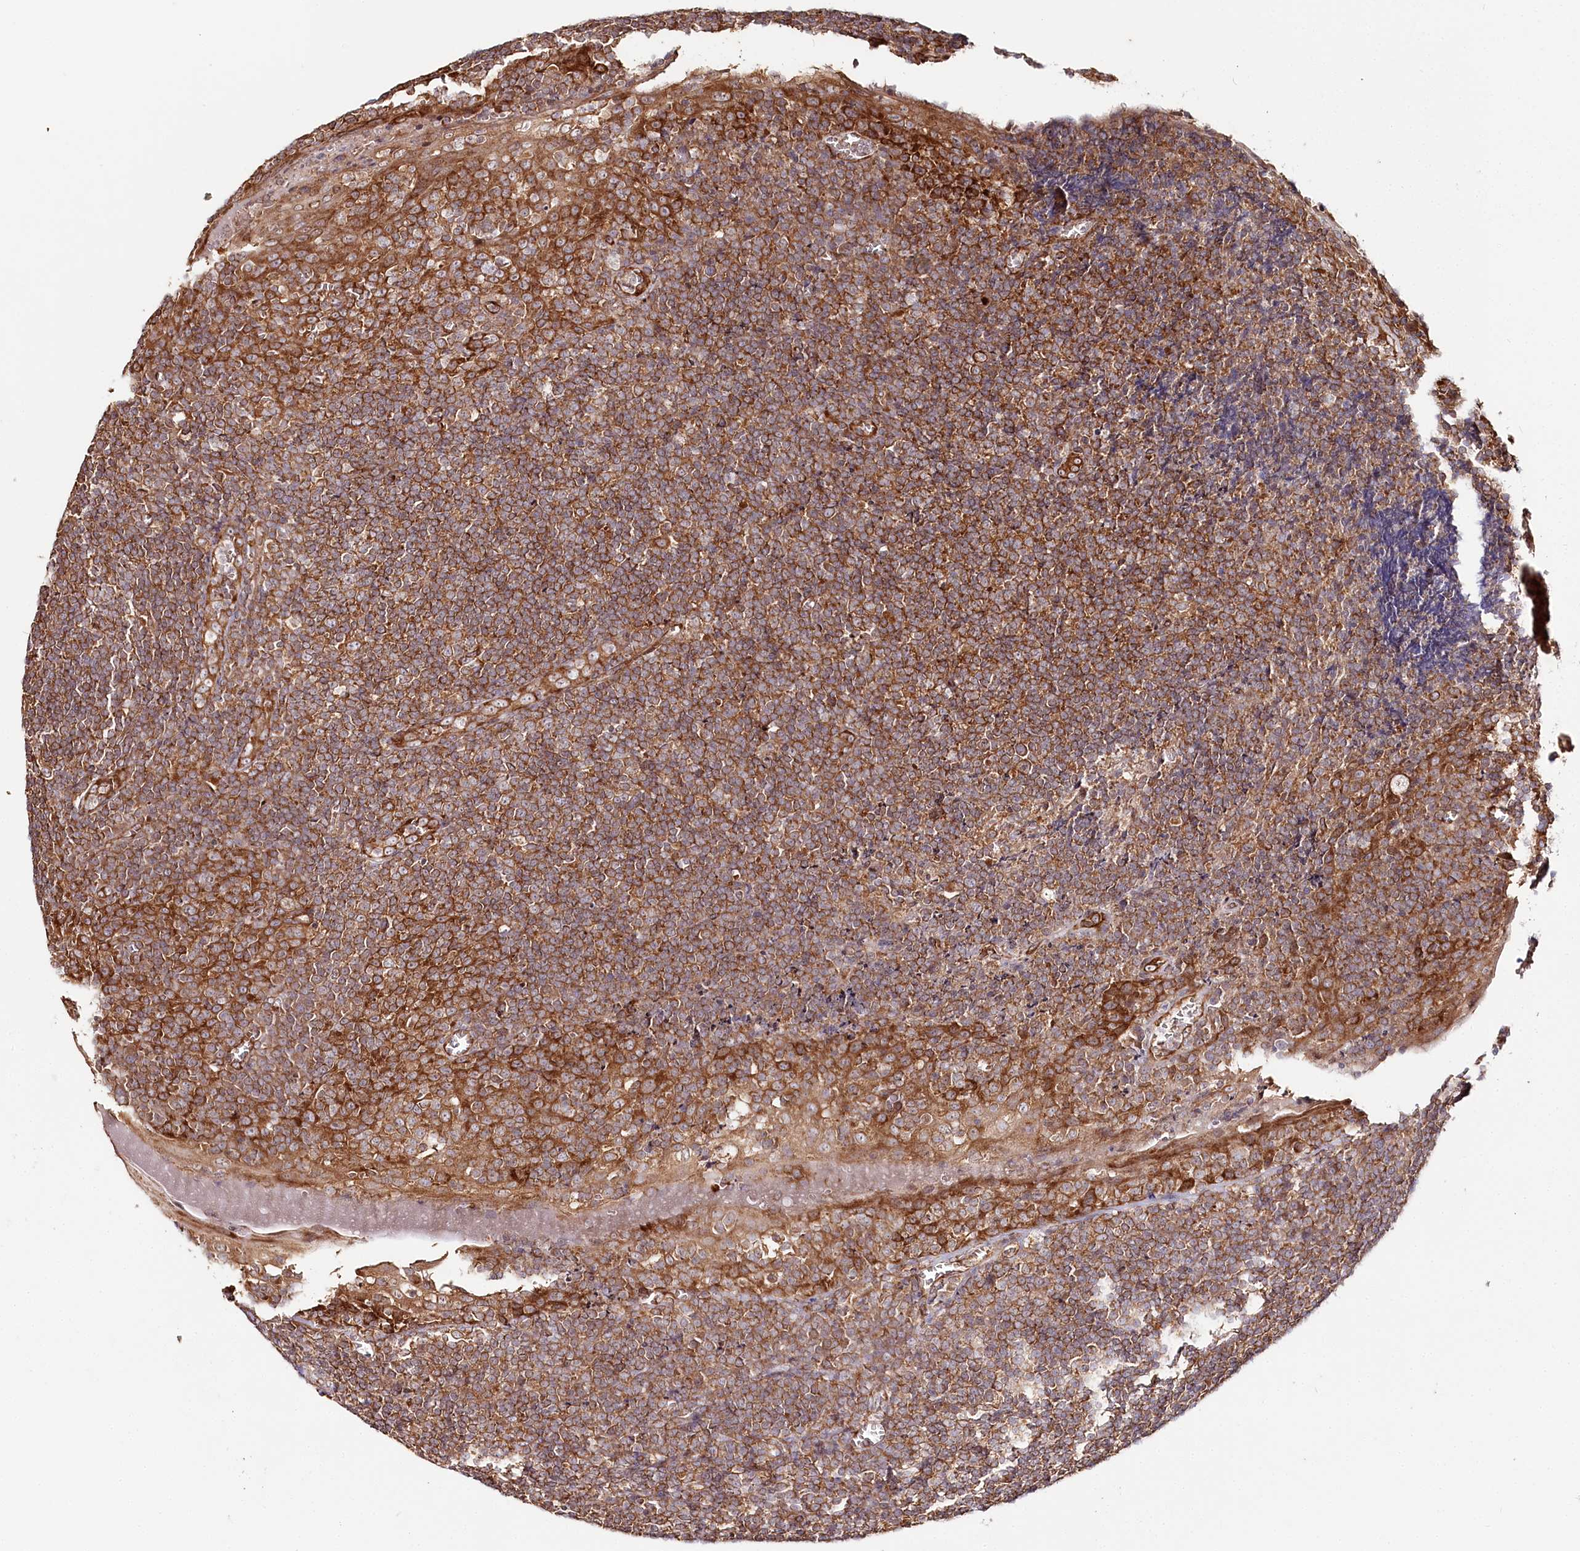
{"staining": {"intensity": "moderate", "quantity": ">75%", "location": "cytoplasmic/membranous"}, "tissue": "tonsil", "cell_type": "Germinal center cells", "image_type": "normal", "snomed": [{"axis": "morphology", "description": "Normal tissue, NOS"}, {"axis": "topography", "description": "Tonsil"}], "caption": "Protein staining by IHC demonstrates moderate cytoplasmic/membranous expression in about >75% of germinal center cells in benign tonsil.", "gene": "OTUD4", "patient": {"sex": "male", "age": 37}}